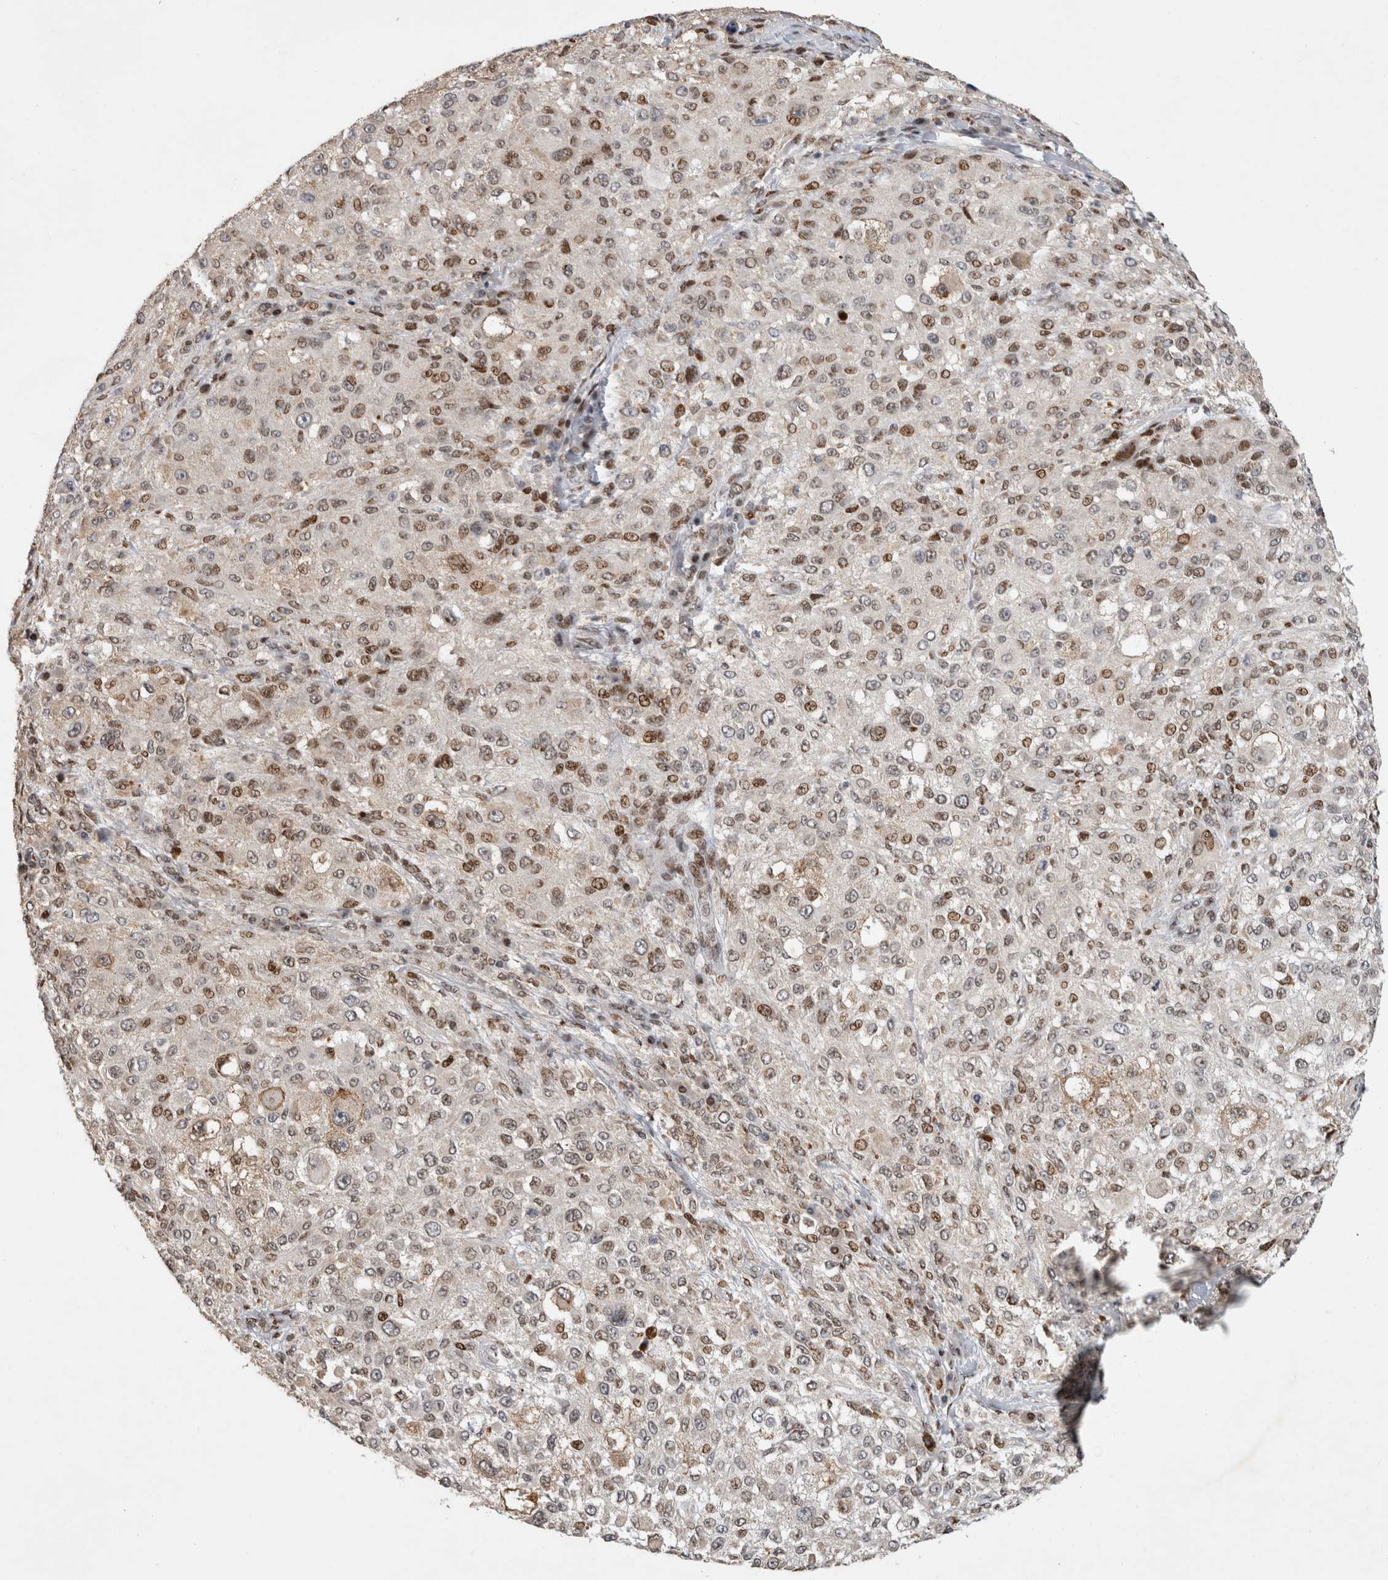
{"staining": {"intensity": "weak", "quantity": "25%-75%", "location": "nuclear"}, "tissue": "melanoma", "cell_type": "Tumor cells", "image_type": "cancer", "snomed": [{"axis": "morphology", "description": "Necrosis, NOS"}, {"axis": "morphology", "description": "Malignant melanoma, NOS"}, {"axis": "topography", "description": "Skin"}], "caption": "Melanoma stained with DAB IHC displays low levels of weak nuclear positivity in about 25%-75% of tumor cells. The staining was performed using DAB (3,3'-diaminobenzidine), with brown indicating positive protein expression. Nuclei are stained blue with hematoxylin.", "gene": "C8orf58", "patient": {"sex": "female", "age": 87}}